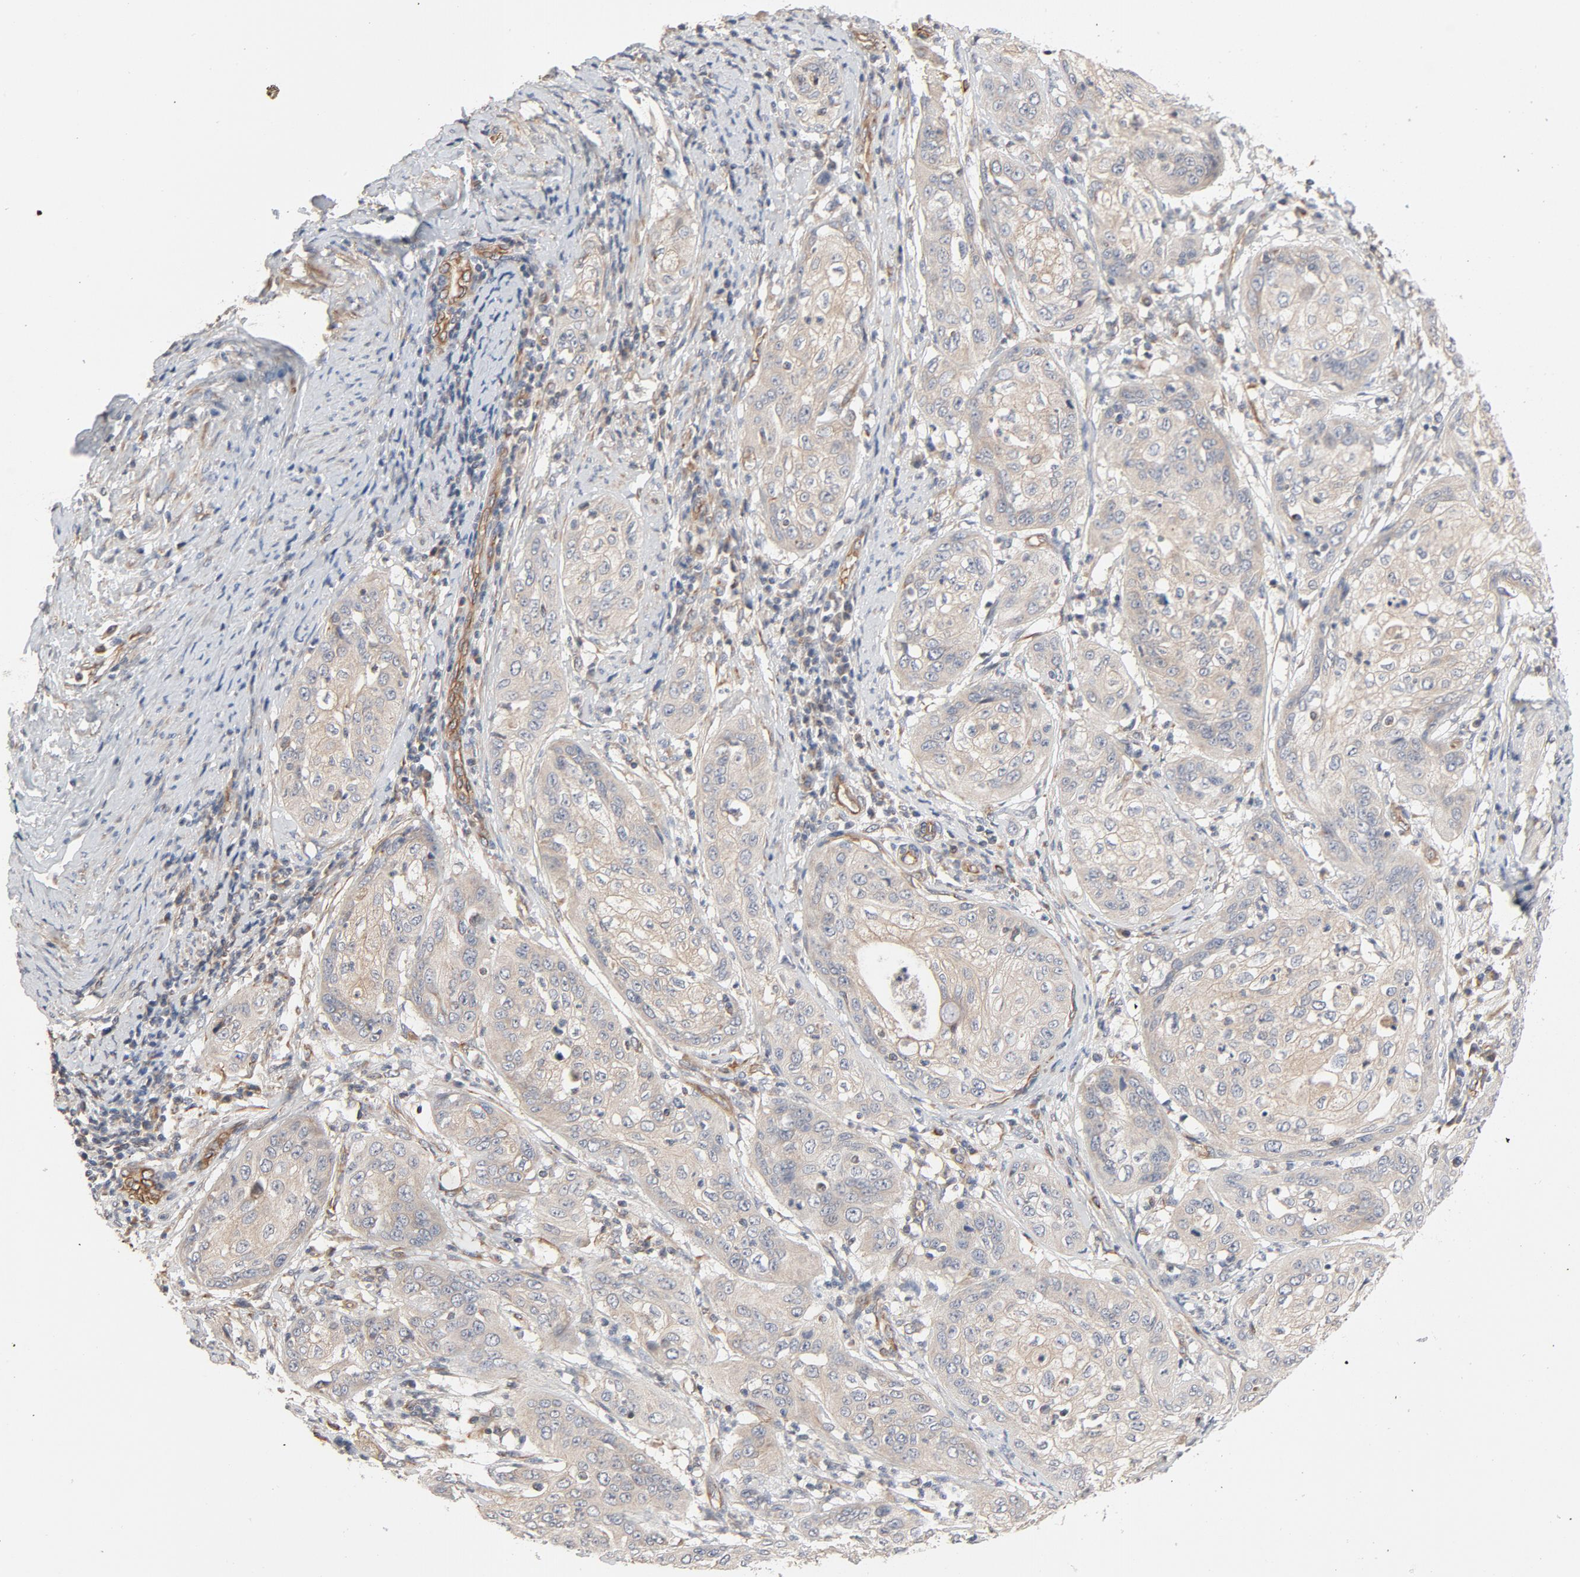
{"staining": {"intensity": "moderate", "quantity": ">75%", "location": "cytoplasmic/membranous"}, "tissue": "cervical cancer", "cell_type": "Tumor cells", "image_type": "cancer", "snomed": [{"axis": "morphology", "description": "Squamous cell carcinoma, NOS"}, {"axis": "topography", "description": "Cervix"}], "caption": "The micrograph demonstrates staining of cervical cancer (squamous cell carcinoma), revealing moderate cytoplasmic/membranous protein expression (brown color) within tumor cells.", "gene": "TRIOBP", "patient": {"sex": "female", "age": 41}}